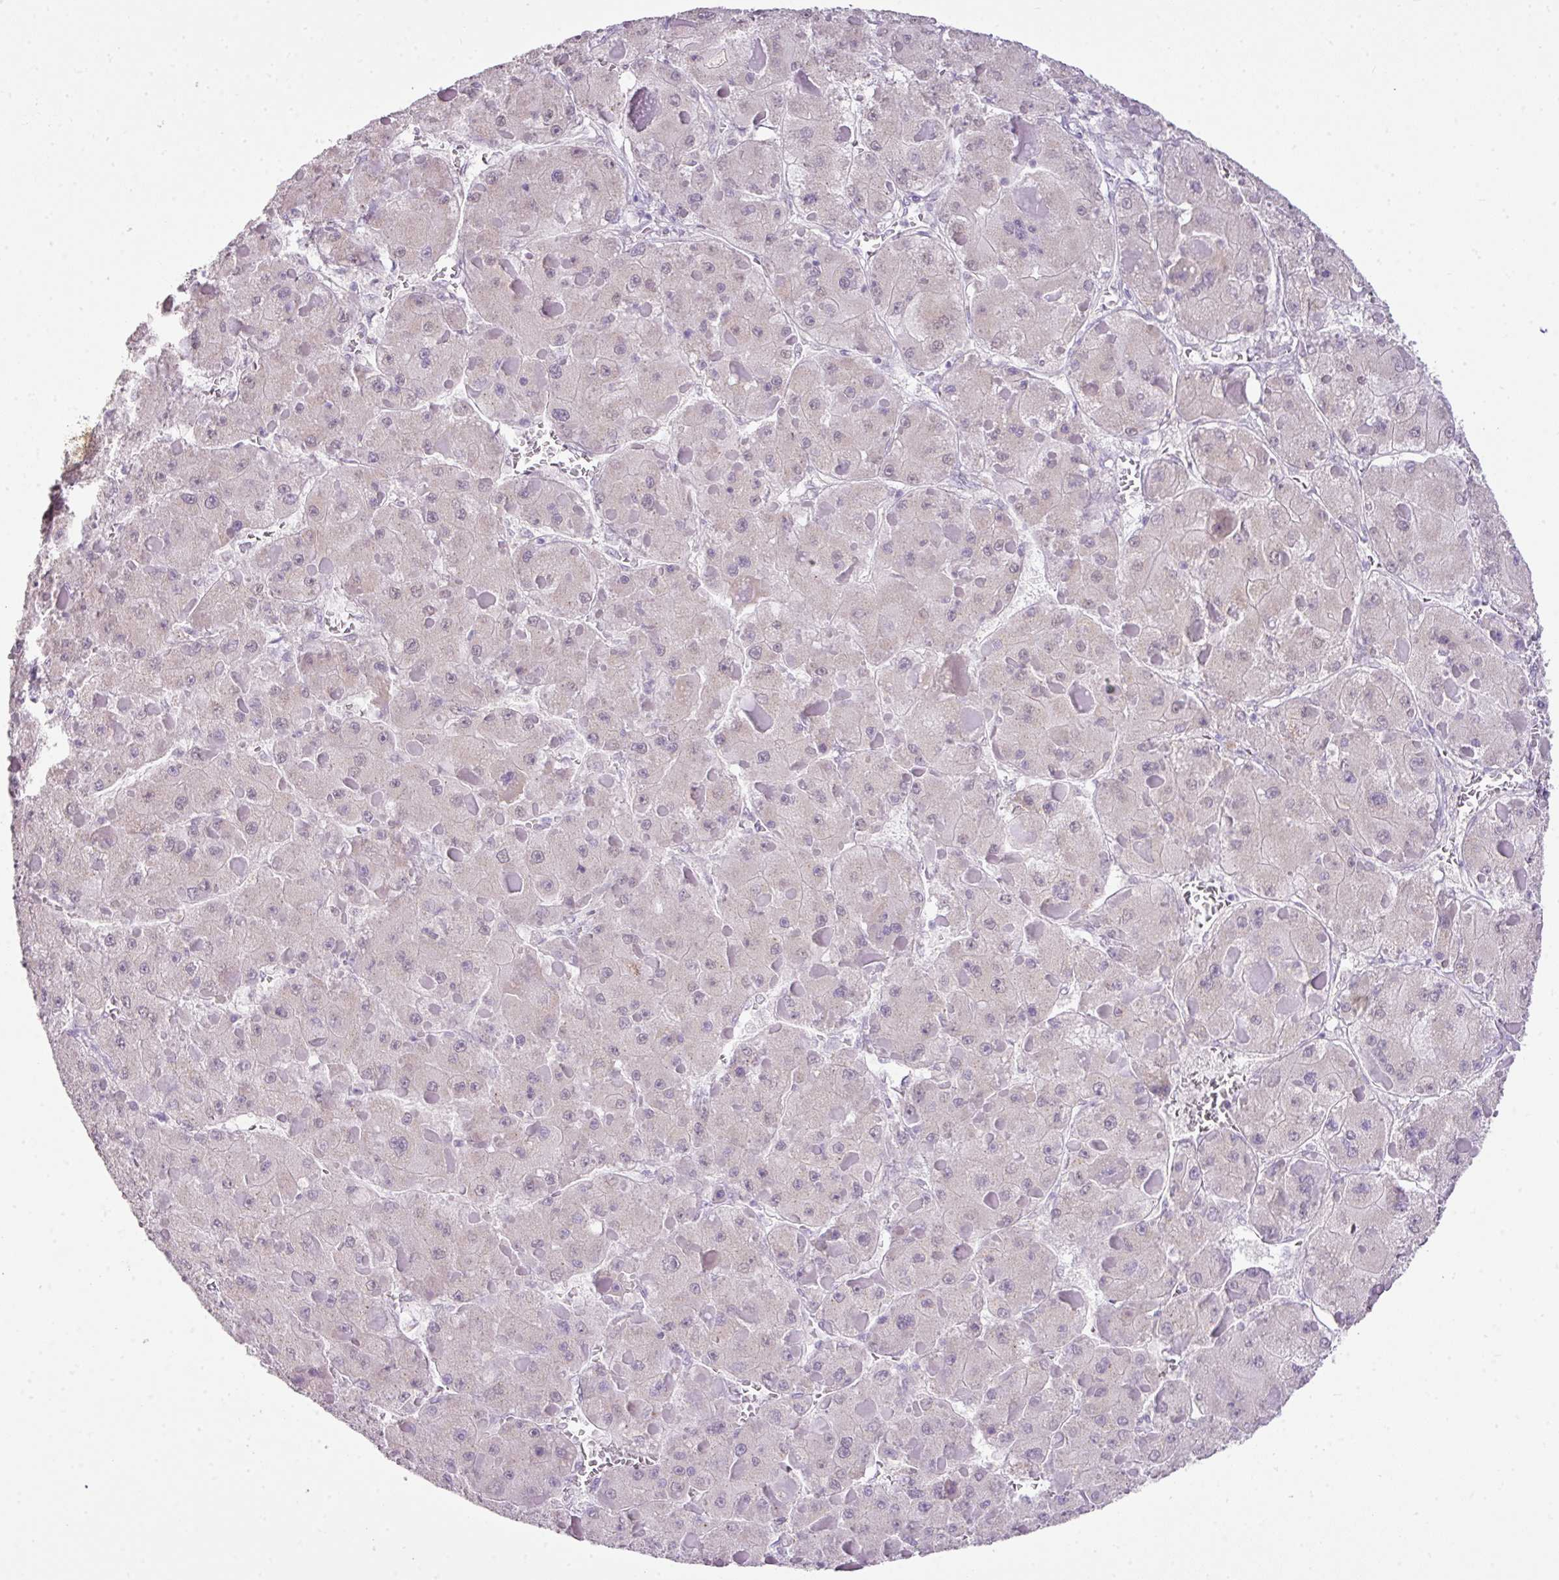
{"staining": {"intensity": "negative", "quantity": "none", "location": "none"}, "tissue": "liver cancer", "cell_type": "Tumor cells", "image_type": "cancer", "snomed": [{"axis": "morphology", "description": "Carcinoma, Hepatocellular, NOS"}, {"axis": "topography", "description": "Liver"}], "caption": "Immunohistochemistry (IHC) of liver cancer demonstrates no positivity in tumor cells.", "gene": "DIP2A", "patient": {"sex": "female", "age": 73}}